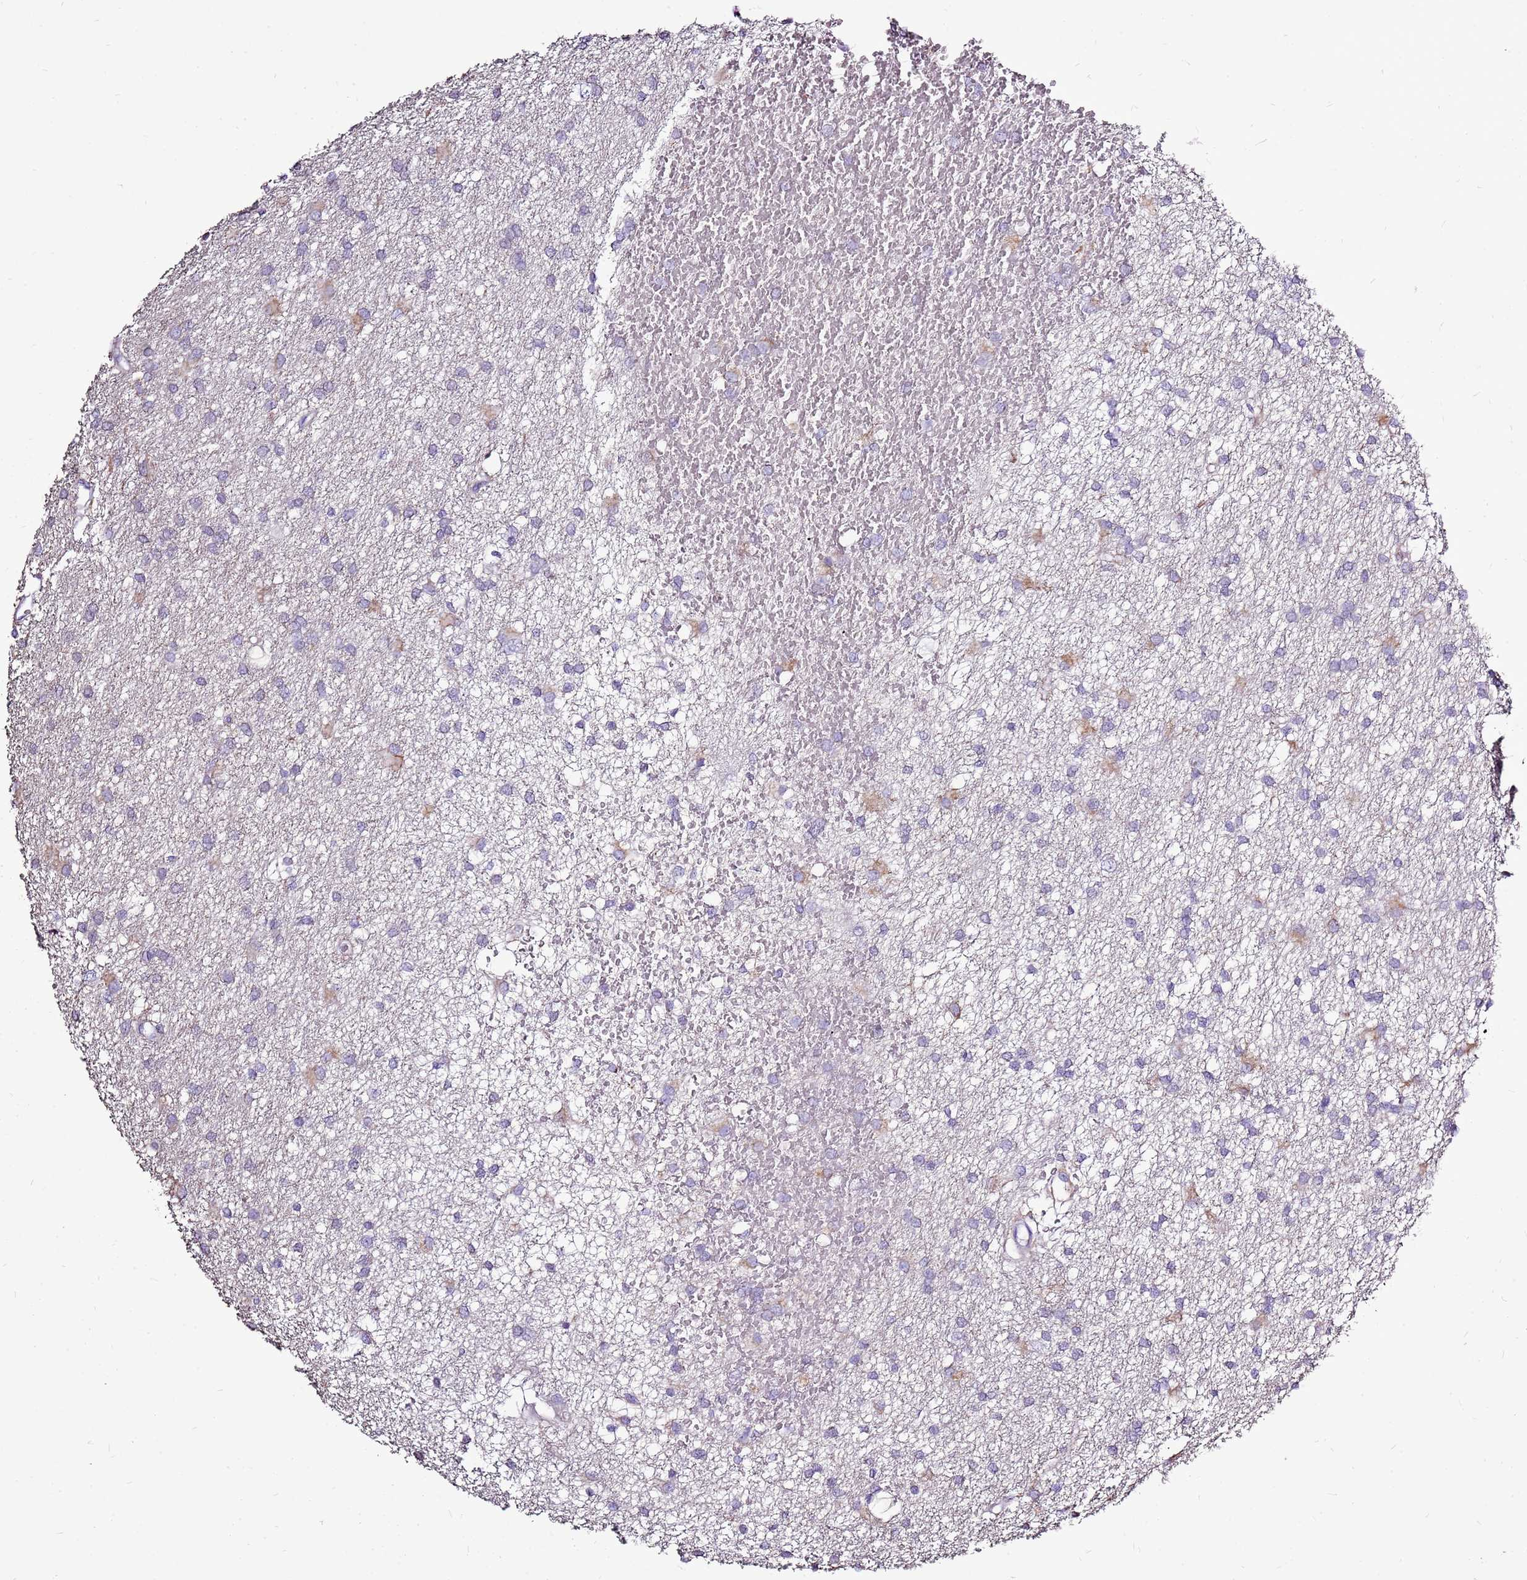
{"staining": {"intensity": "negative", "quantity": "none", "location": "none"}, "tissue": "glioma", "cell_type": "Tumor cells", "image_type": "cancer", "snomed": [{"axis": "morphology", "description": "Glioma, malignant, High grade"}, {"axis": "topography", "description": "Brain"}], "caption": "A high-resolution micrograph shows IHC staining of glioma, which demonstrates no significant expression in tumor cells.", "gene": "ACSS3", "patient": {"sex": "male", "age": 77}}